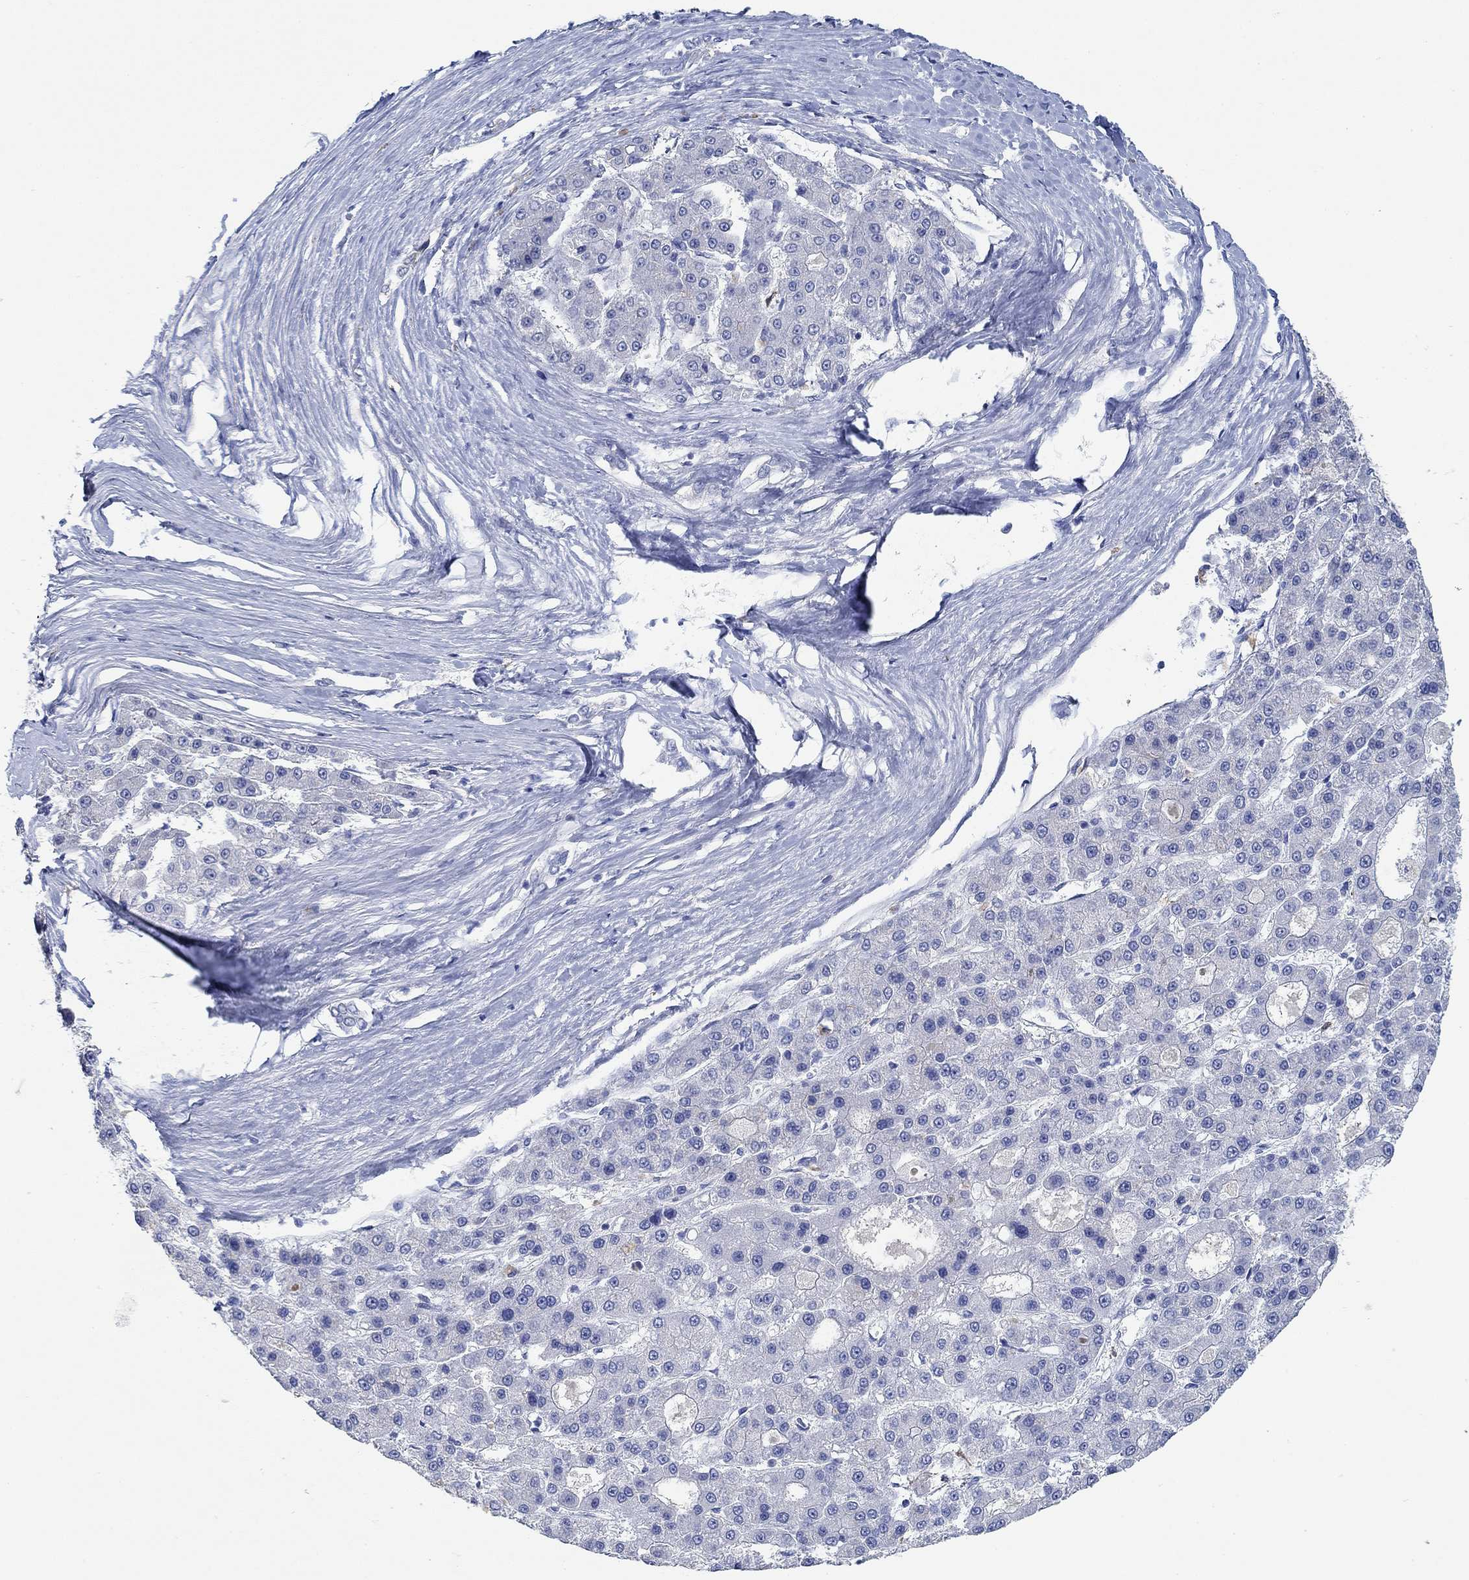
{"staining": {"intensity": "negative", "quantity": "none", "location": "none"}, "tissue": "liver cancer", "cell_type": "Tumor cells", "image_type": "cancer", "snomed": [{"axis": "morphology", "description": "Carcinoma, Hepatocellular, NOS"}, {"axis": "topography", "description": "Liver"}], "caption": "There is no significant staining in tumor cells of liver cancer (hepatocellular carcinoma).", "gene": "PPP1R17", "patient": {"sex": "male", "age": 70}}